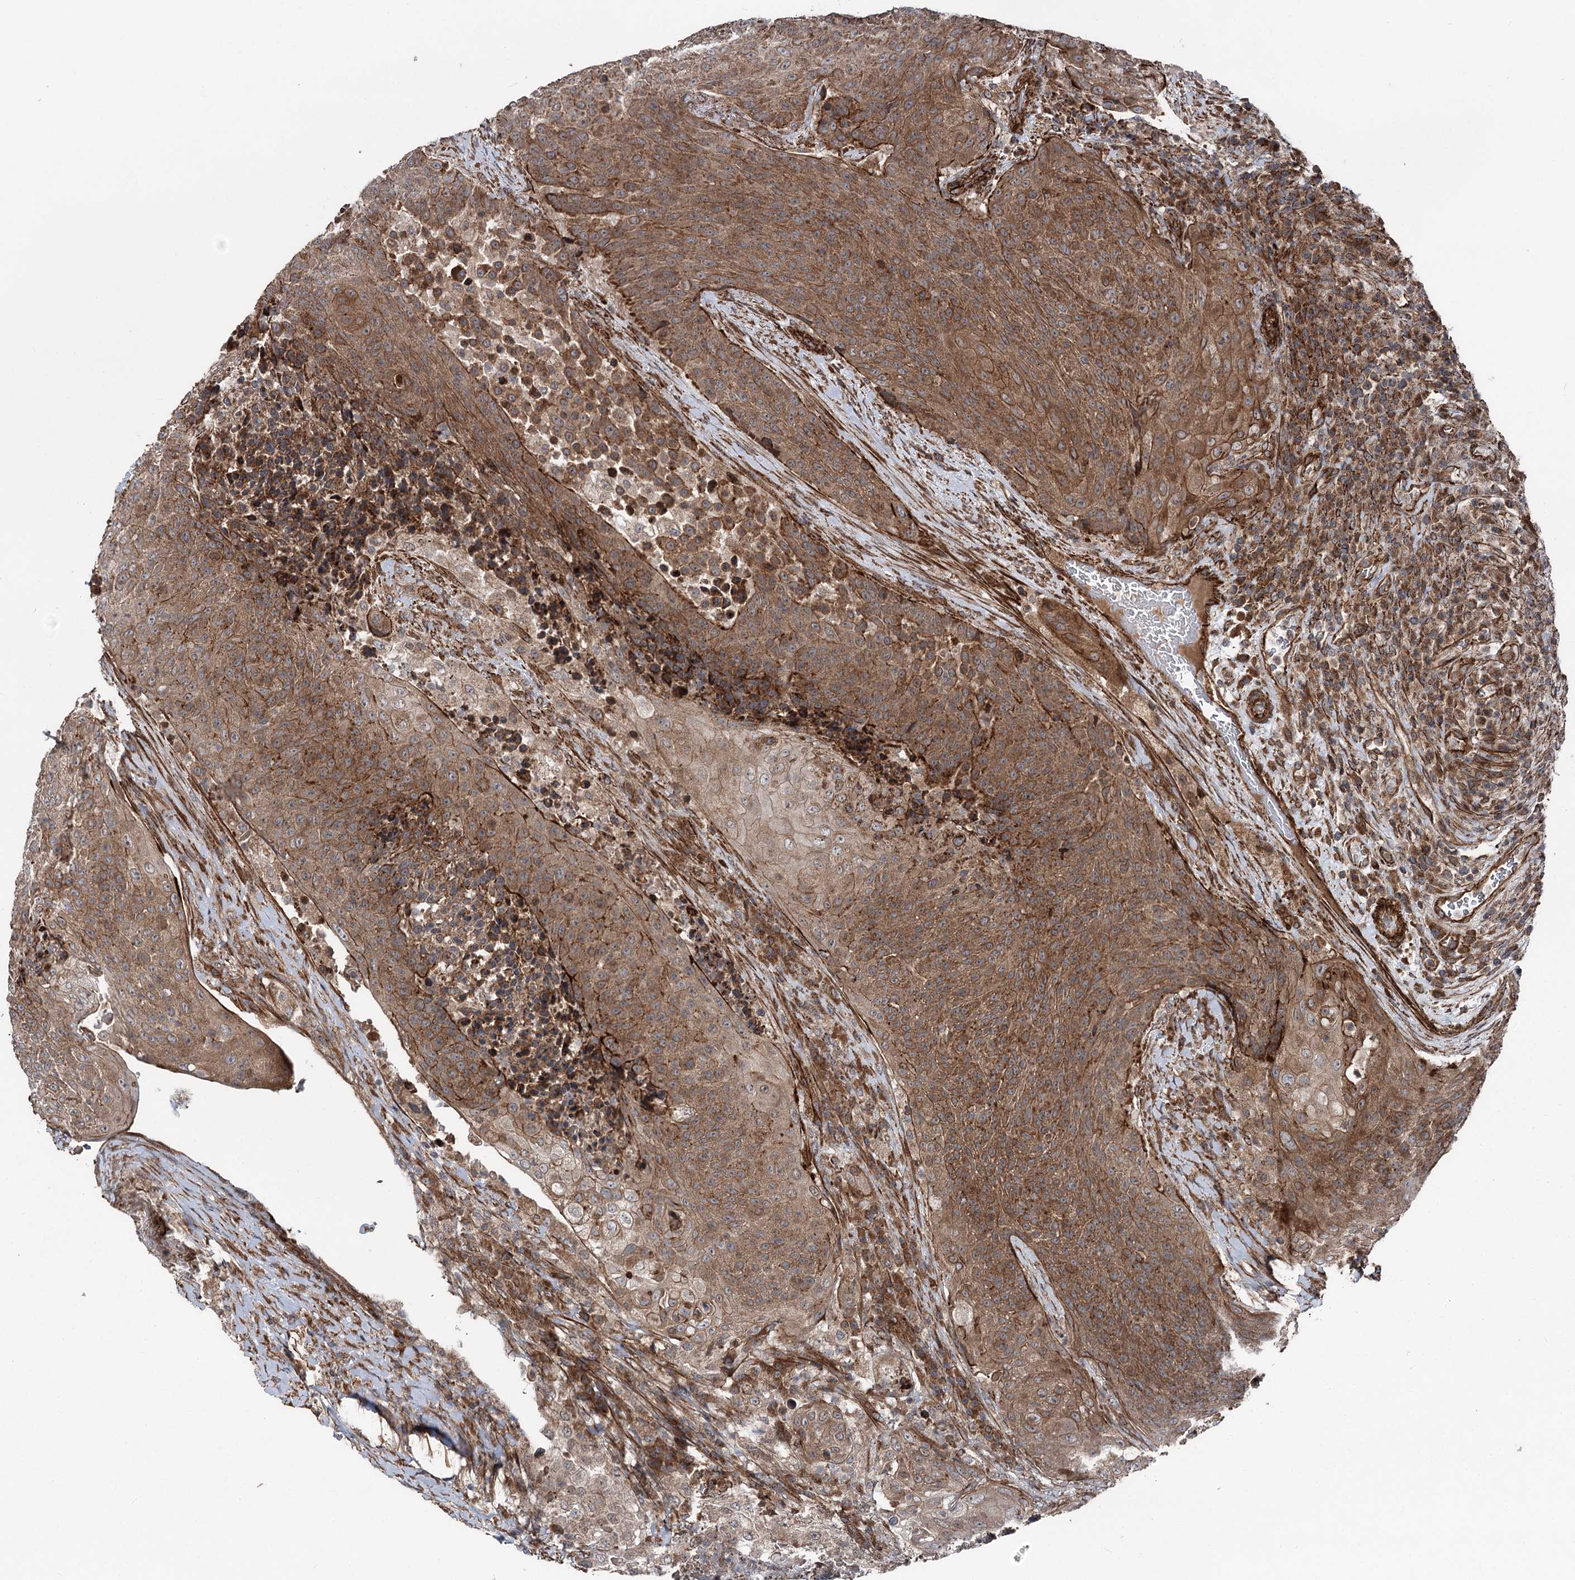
{"staining": {"intensity": "moderate", "quantity": ">75%", "location": "cytoplasmic/membranous"}, "tissue": "urothelial cancer", "cell_type": "Tumor cells", "image_type": "cancer", "snomed": [{"axis": "morphology", "description": "Urothelial carcinoma, High grade"}, {"axis": "topography", "description": "Urinary bladder"}], "caption": "Human urothelial cancer stained with a protein marker demonstrates moderate staining in tumor cells.", "gene": "ITFG2", "patient": {"sex": "female", "age": 63}}